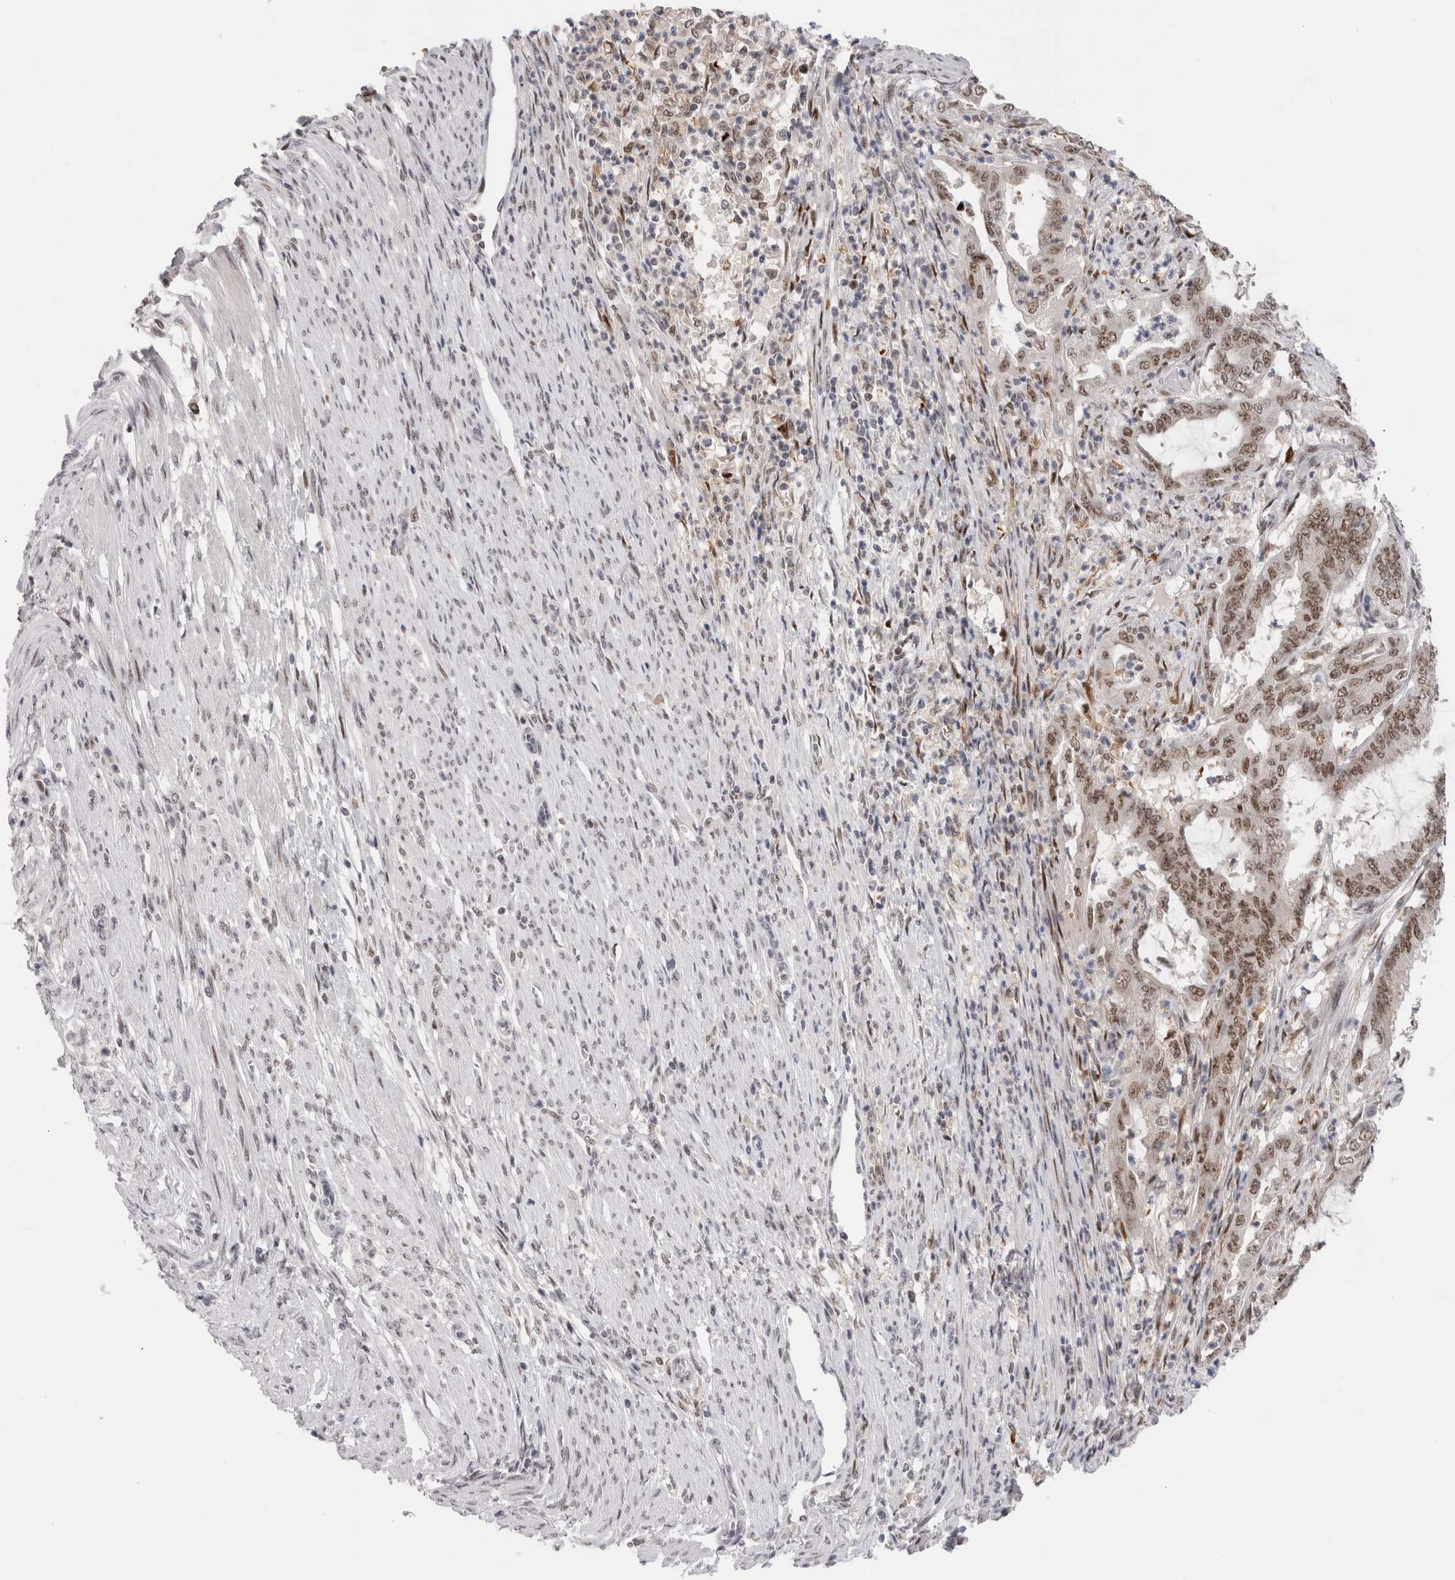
{"staining": {"intensity": "moderate", "quantity": ">75%", "location": "nuclear"}, "tissue": "endometrial cancer", "cell_type": "Tumor cells", "image_type": "cancer", "snomed": [{"axis": "morphology", "description": "Adenocarcinoma, NOS"}, {"axis": "topography", "description": "Endometrium"}], "caption": "A high-resolution histopathology image shows immunohistochemistry staining of endometrial cancer (adenocarcinoma), which demonstrates moderate nuclear positivity in about >75% of tumor cells. (brown staining indicates protein expression, while blue staining denotes nuclei).", "gene": "ZNF521", "patient": {"sex": "female", "age": 51}}